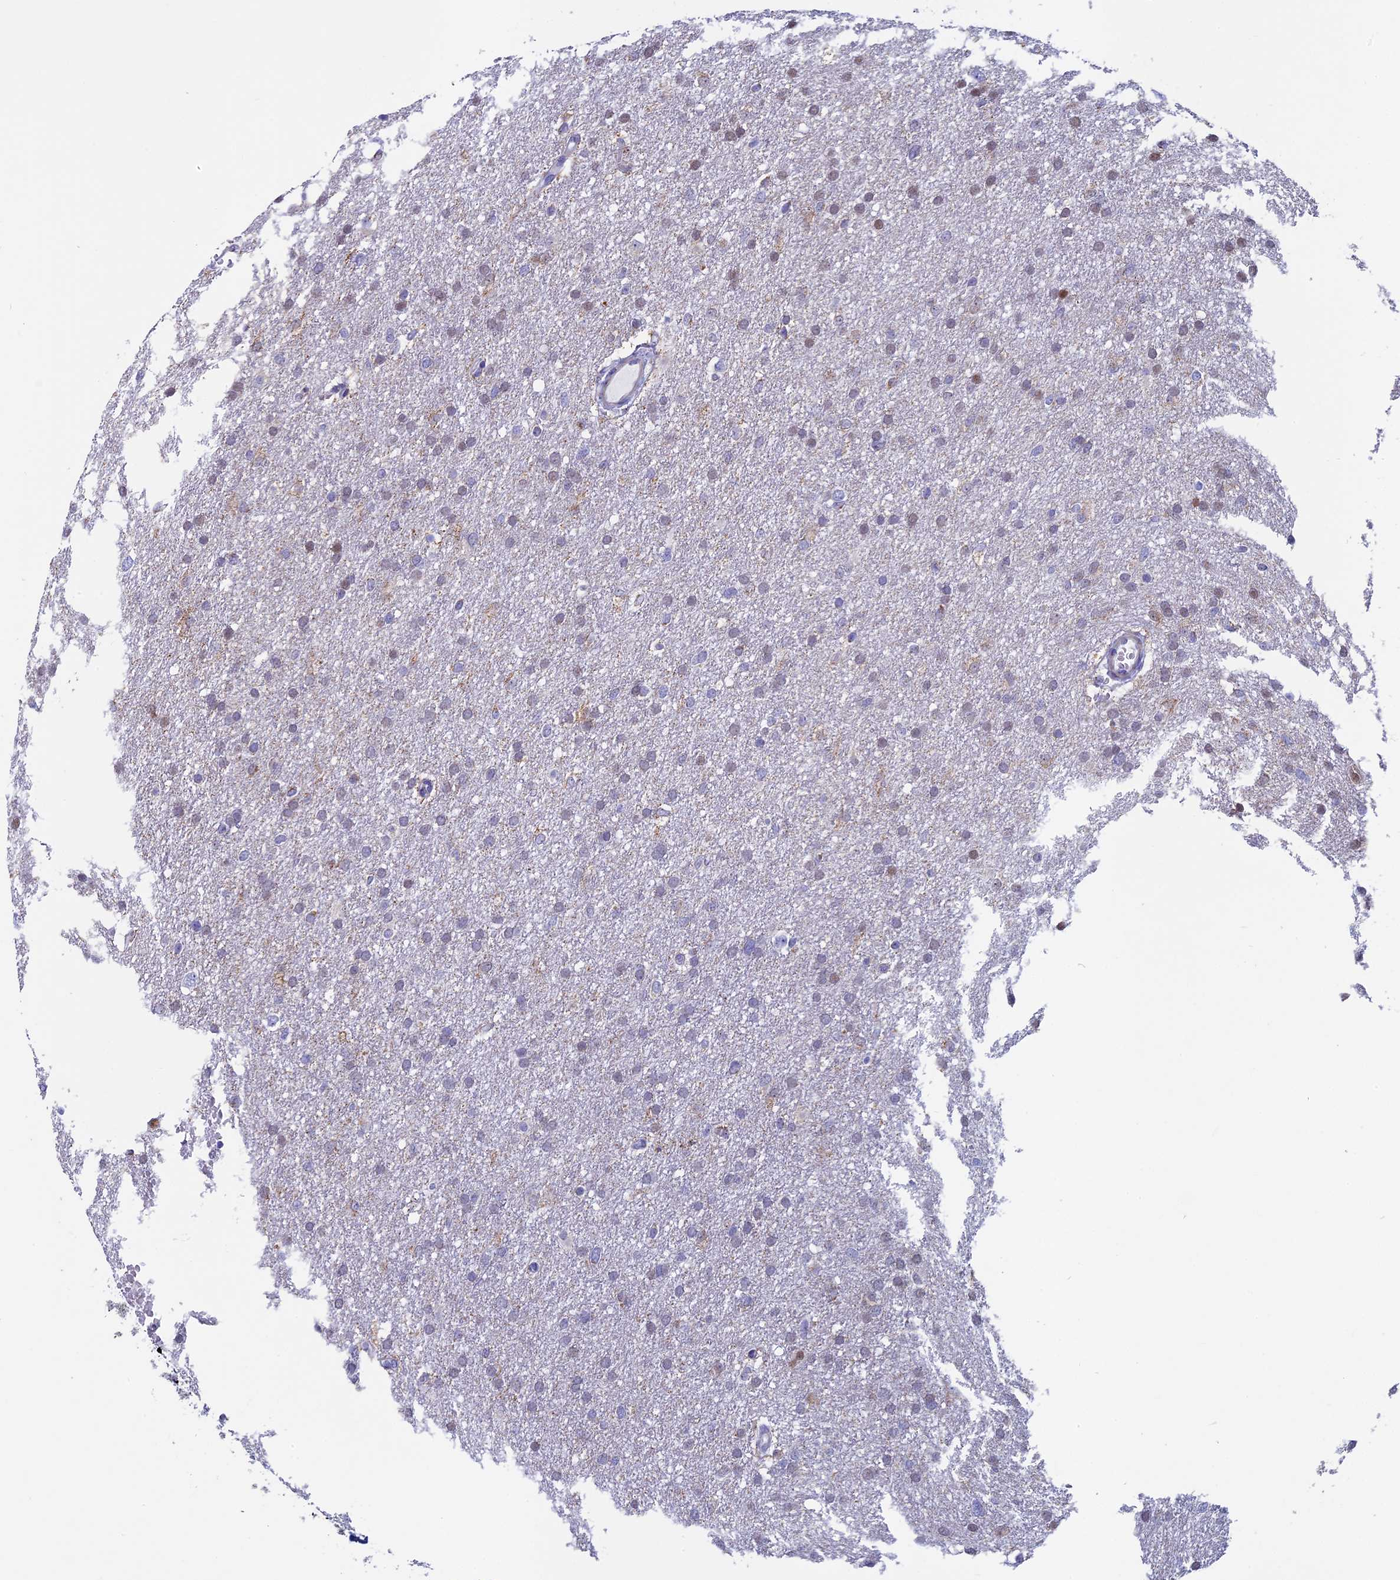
{"staining": {"intensity": "weak", "quantity": "<25%", "location": "nuclear"}, "tissue": "glioma", "cell_type": "Tumor cells", "image_type": "cancer", "snomed": [{"axis": "morphology", "description": "Glioma, malignant, High grade"}, {"axis": "topography", "description": "Cerebral cortex"}], "caption": "Micrograph shows no protein expression in tumor cells of glioma tissue.", "gene": "ACSS1", "patient": {"sex": "female", "age": 36}}